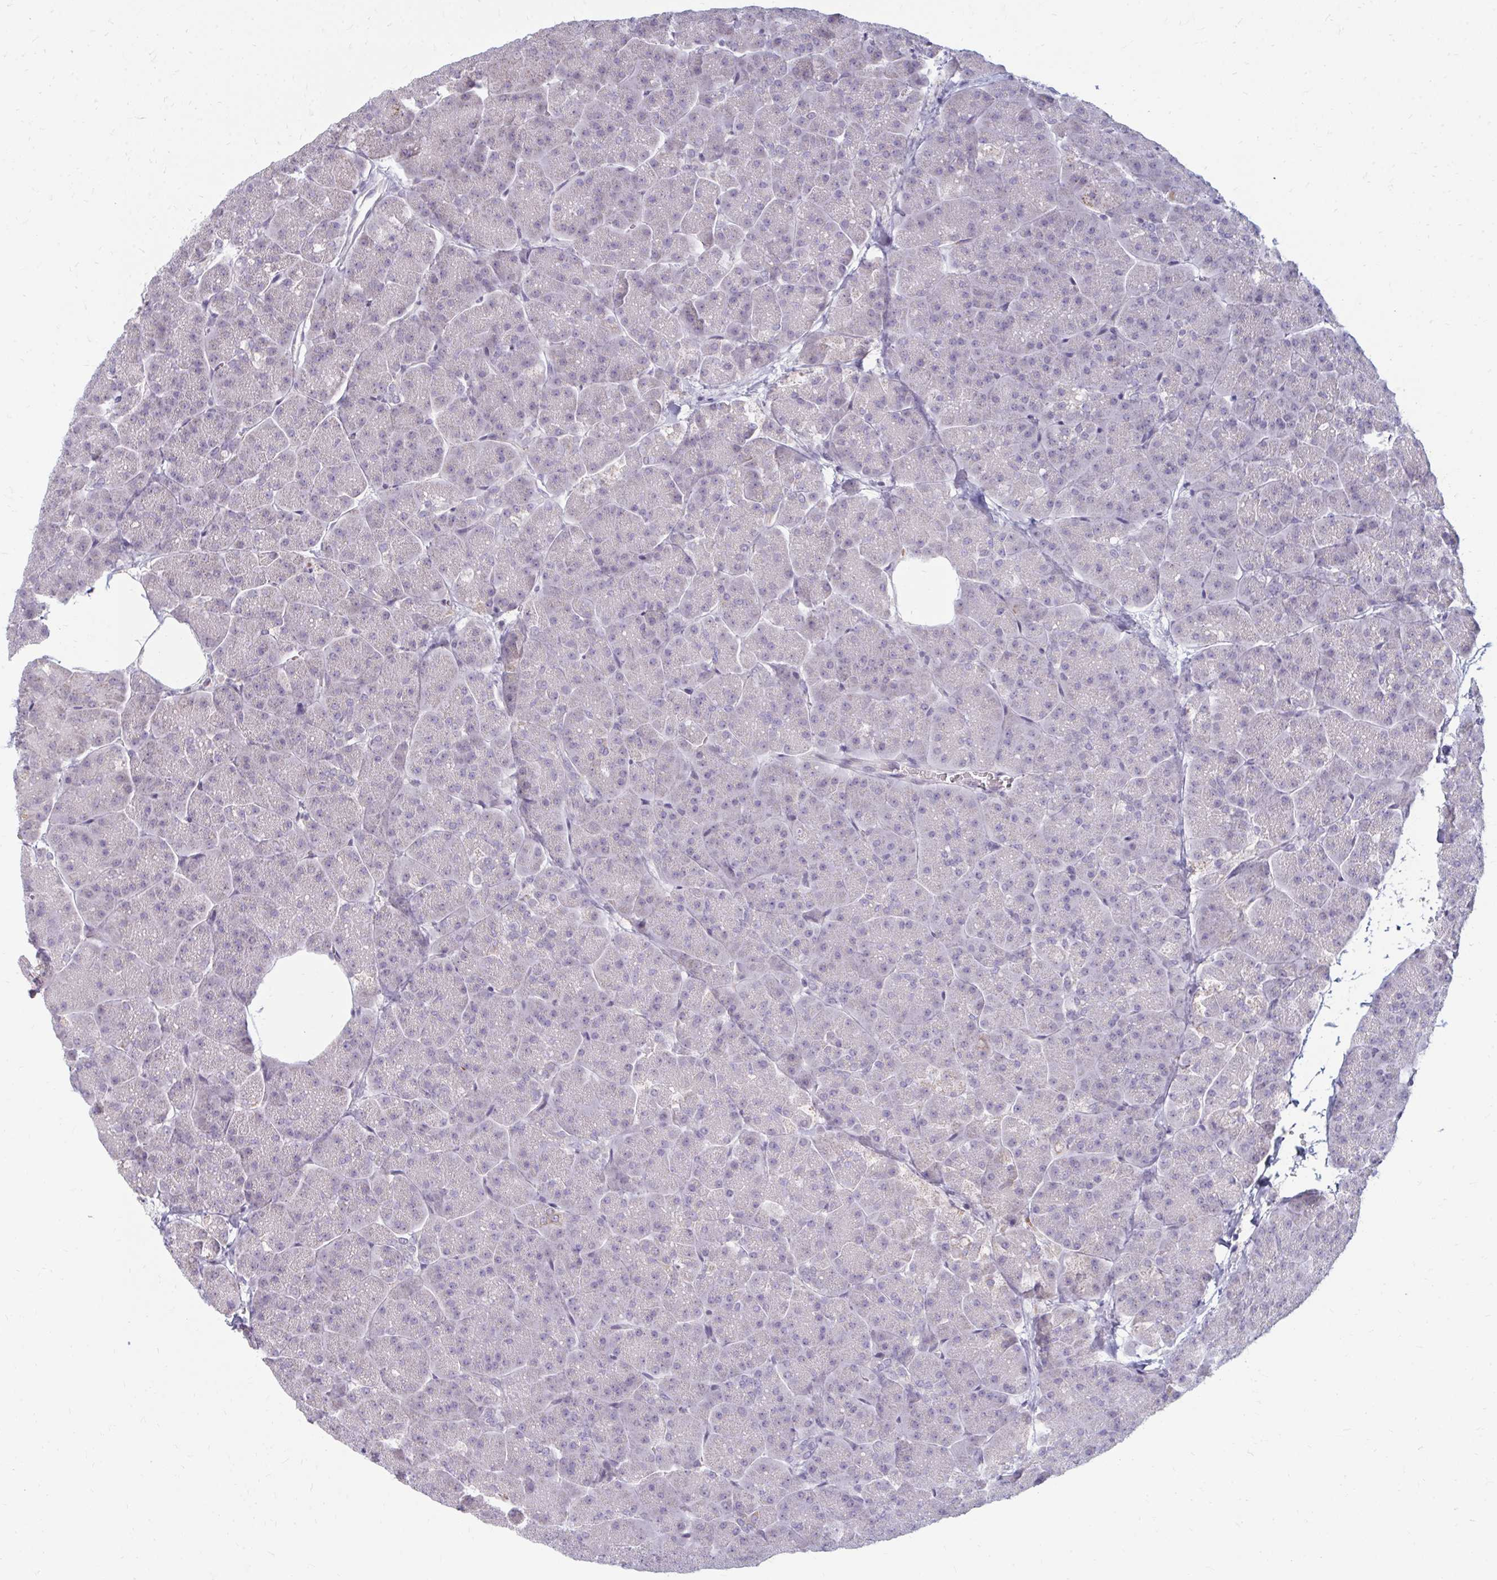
{"staining": {"intensity": "moderate", "quantity": "<25%", "location": "cytoplasmic/membranous"}, "tissue": "pancreas", "cell_type": "Exocrine glandular cells", "image_type": "normal", "snomed": [{"axis": "morphology", "description": "Normal tissue, NOS"}, {"axis": "topography", "description": "Pancreas"}, {"axis": "topography", "description": "Peripheral nerve tissue"}], "caption": "Immunohistochemical staining of normal pancreas displays low levels of moderate cytoplasmic/membranous expression in about <25% of exocrine glandular cells. (IHC, brightfield microscopy, high magnification).", "gene": "RAB33A", "patient": {"sex": "male", "age": 54}}